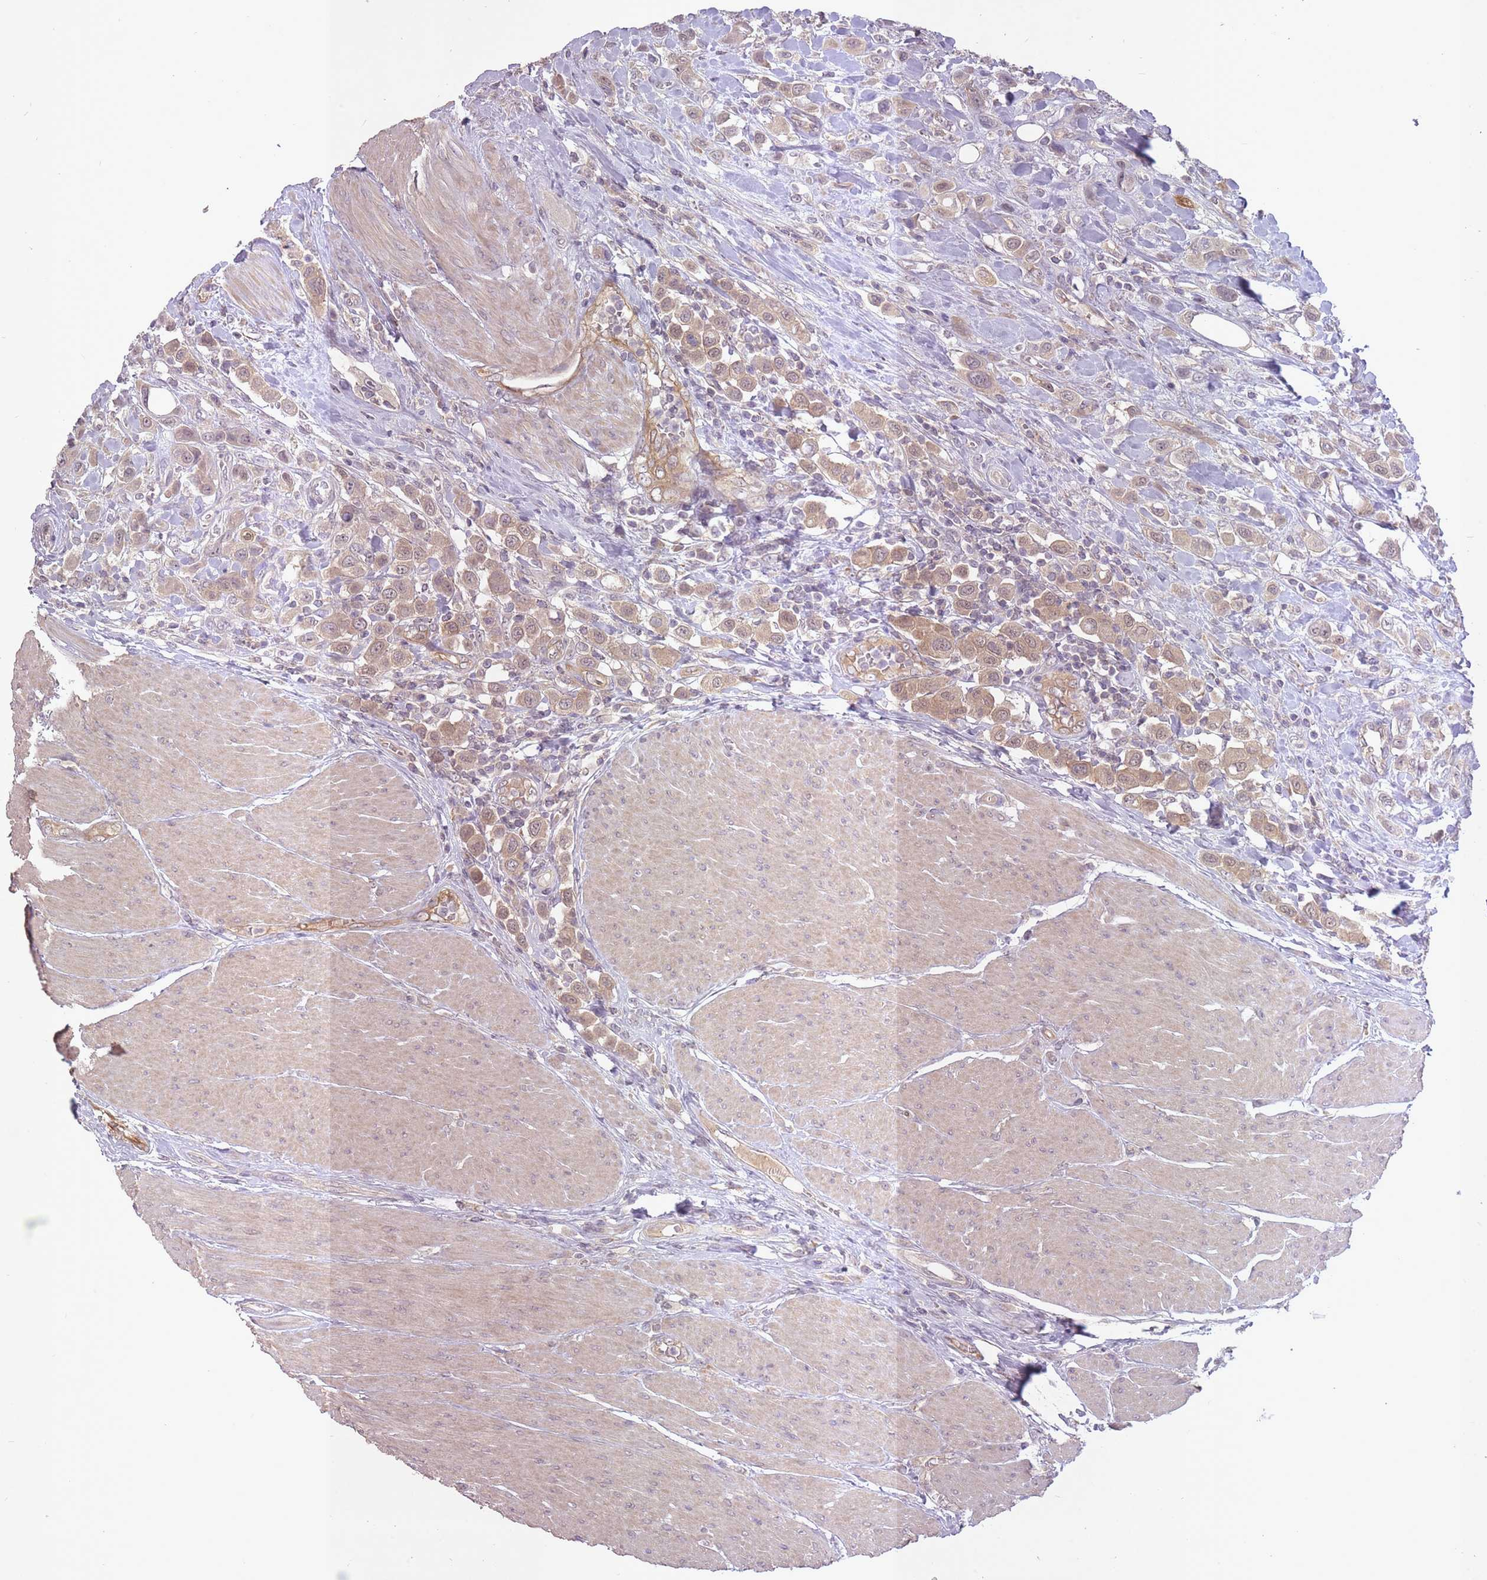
{"staining": {"intensity": "moderate", "quantity": "25%-75%", "location": "cytoplasmic/membranous,nuclear"}, "tissue": "urothelial cancer", "cell_type": "Tumor cells", "image_type": "cancer", "snomed": [{"axis": "morphology", "description": "Urothelial carcinoma, High grade"}, {"axis": "topography", "description": "Urinary bladder"}], "caption": "Urothelial cancer stained with immunohistochemistry shows moderate cytoplasmic/membranous and nuclear expression in approximately 25%-75% of tumor cells. (Brightfield microscopy of DAB IHC at high magnification).", "gene": "LRATD2", "patient": {"sex": "male", "age": 50}}